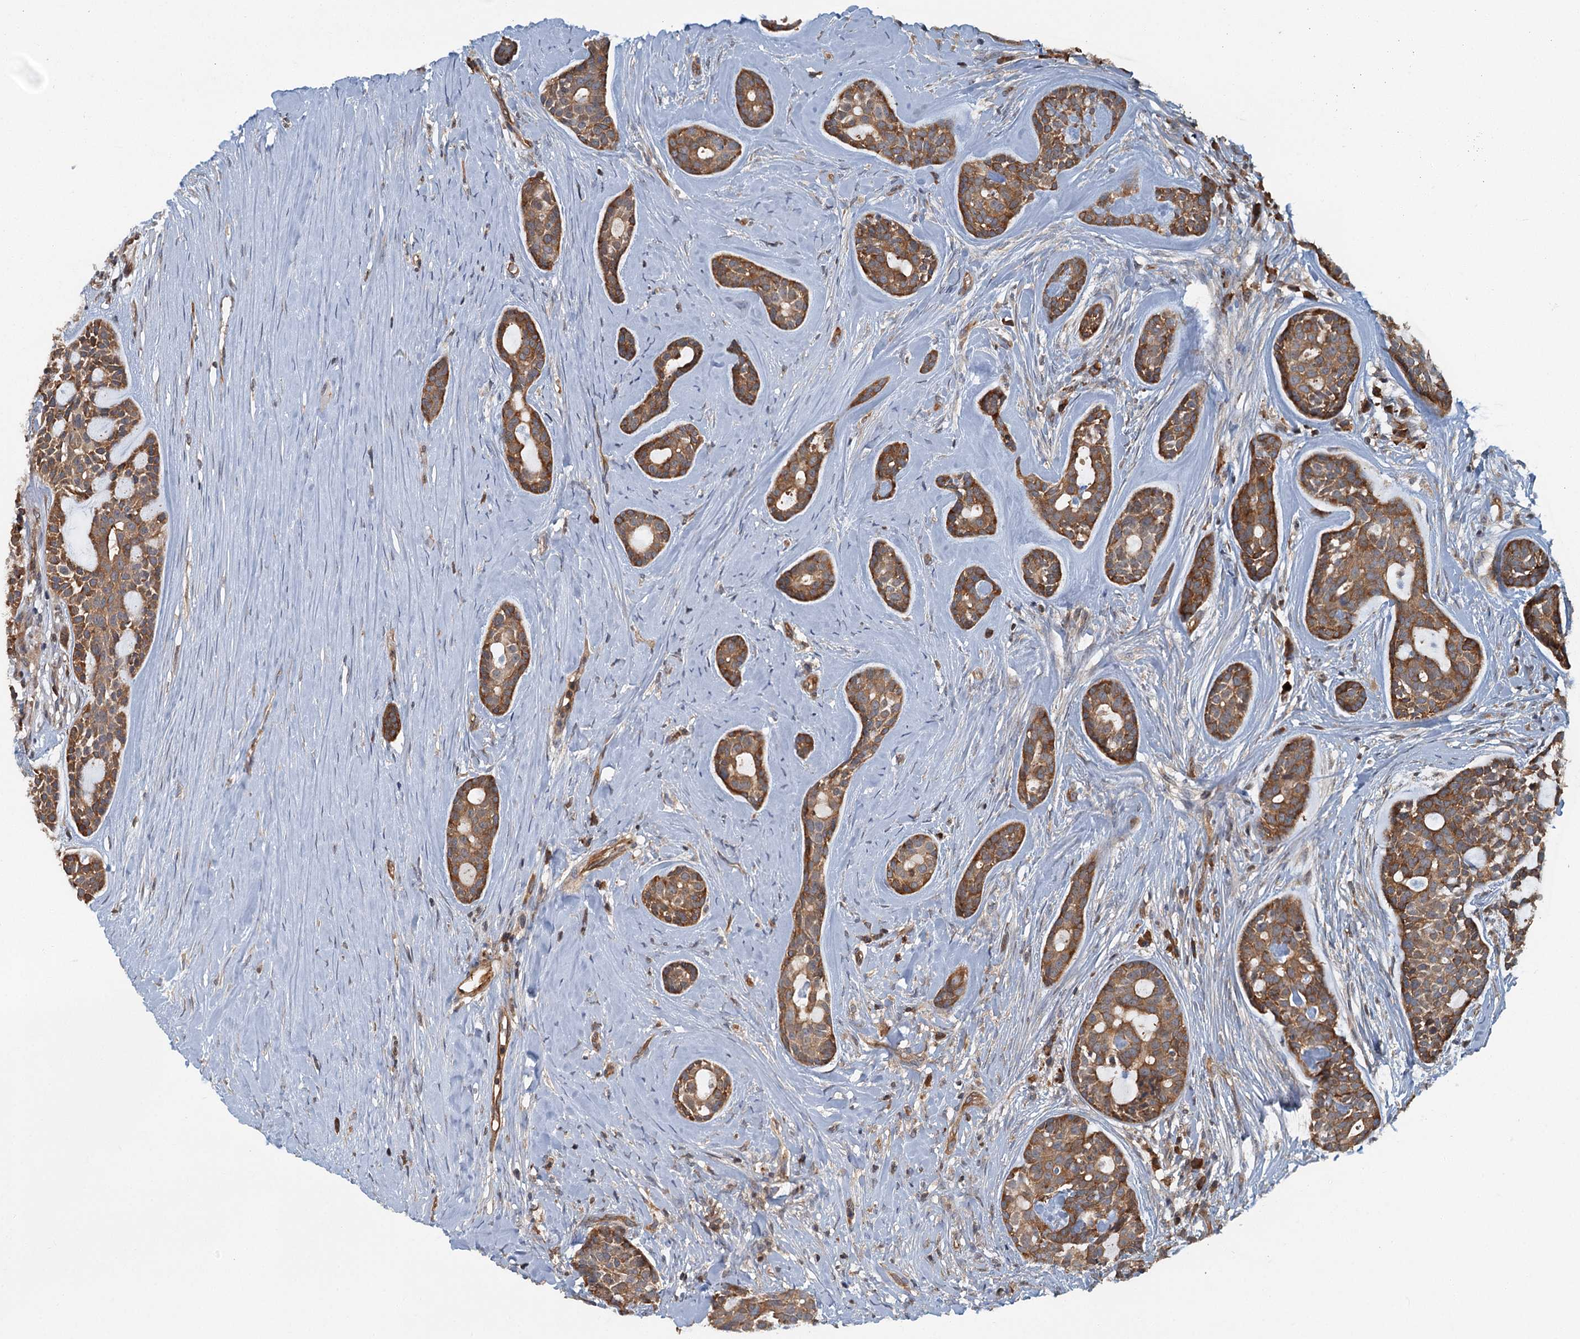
{"staining": {"intensity": "moderate", "quantity": ">75%", "location": "cytoplasmic/membranous"}, "tissue": "head and neck cancer", "cell_type": "Tumor cells", "image_type": "cancer", "snomed": [{"axis": "morphology", "description": "Adenocarcinoma, NOS"}, {"axis": "topography", "description": "Subcutis"}, {"axis": "topography", "description": "Head-Neck"}], "caption": "Human adenocarcinoma (head and neck) stained for a protein (brown) displays moderate cytoplasmic/membranous positive staining in approximately >75% of tumor cells.", "gene": "ZNF527", "patient": {"sex": "female", "age": 73}}